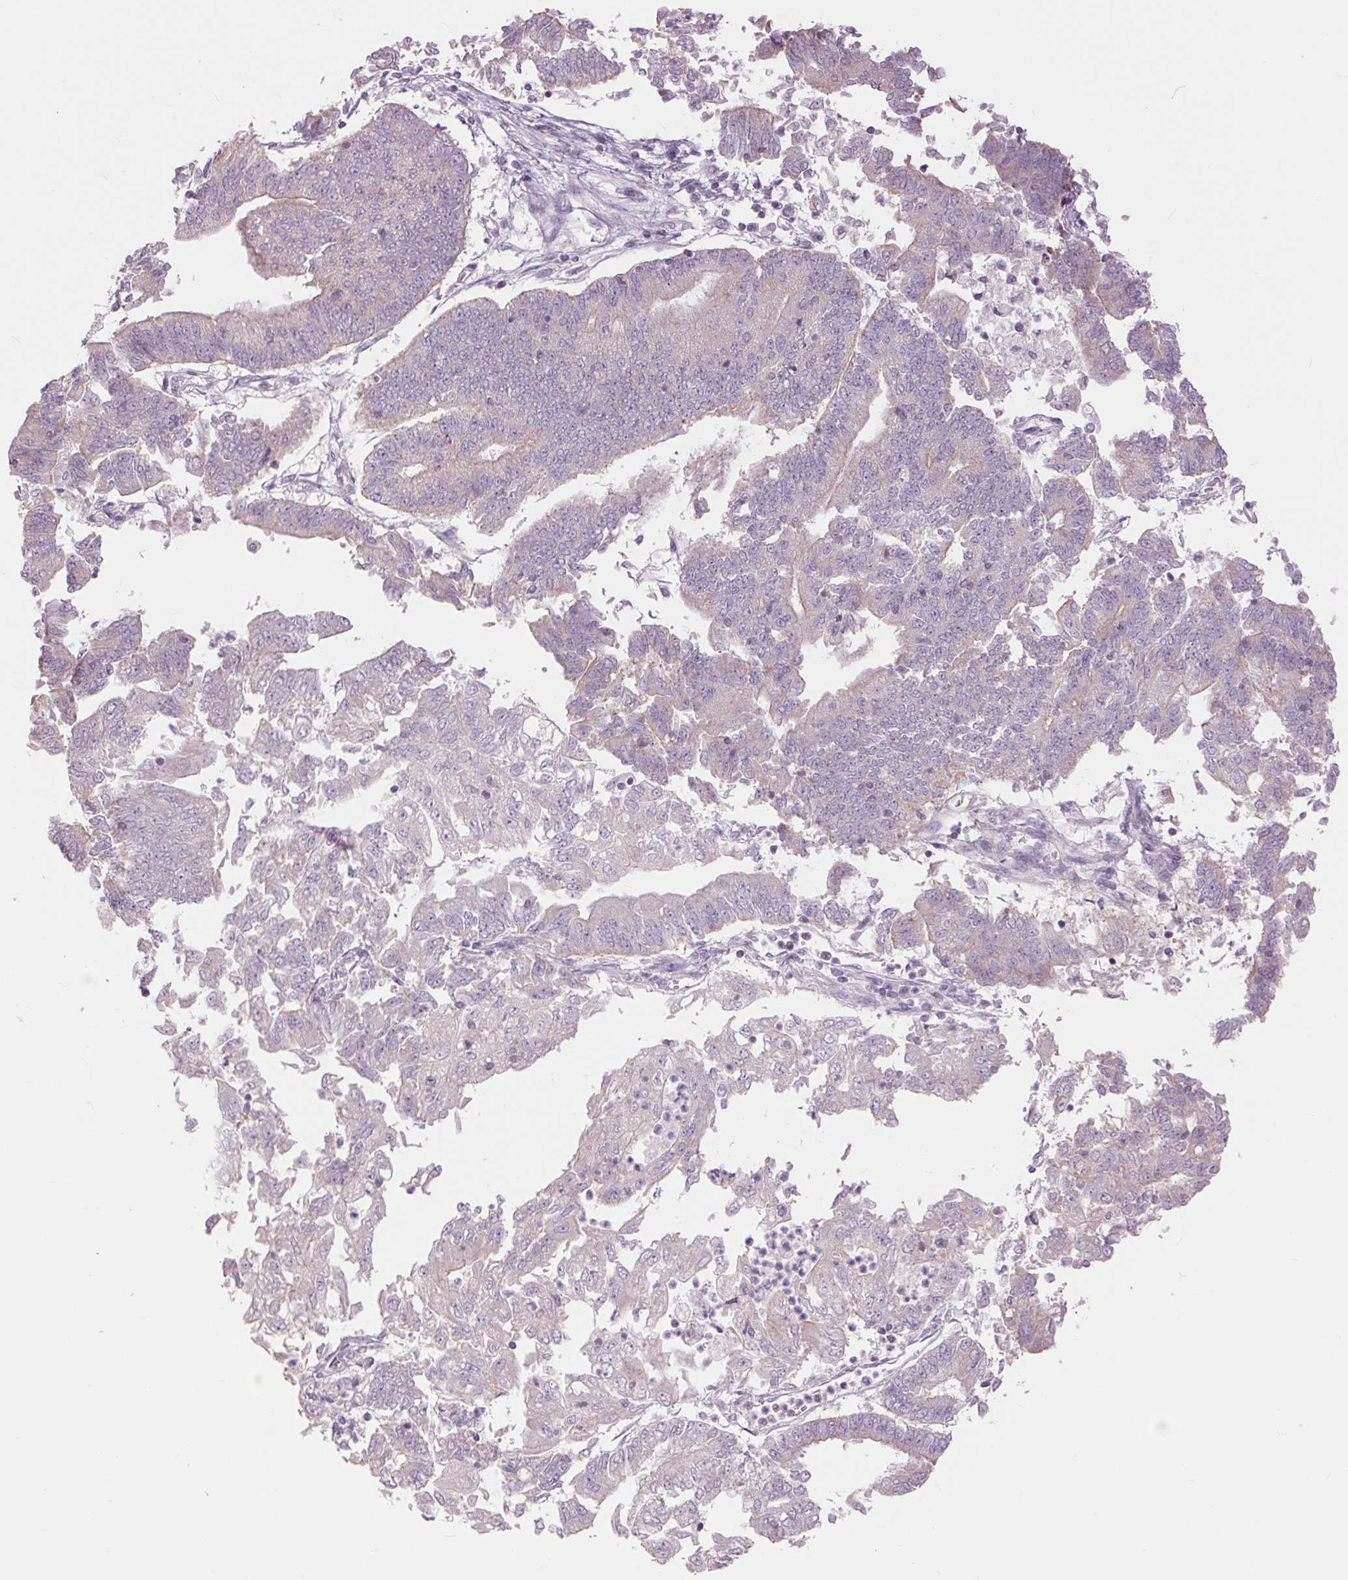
{"staining": {"intensity": "negative", "quantity": "none", "location": "none"}, "tissue": "endometrial cancer", "cell_type": "Tumor cells", "image_type": "cancer", "snomed": [{"axis": "morphology", "description": "Adenocarcinoma, NOS"}, {"axis": "topography", "description": "Endometrium"}], "caption": "Human adenocarcinoma (endometrial) stained for a protein using immunohistochemistry (IHC) reveals no positivity in tumor cells.", "gene": "CTNNA3", "patient": {"sex": "female", "age": 70}}